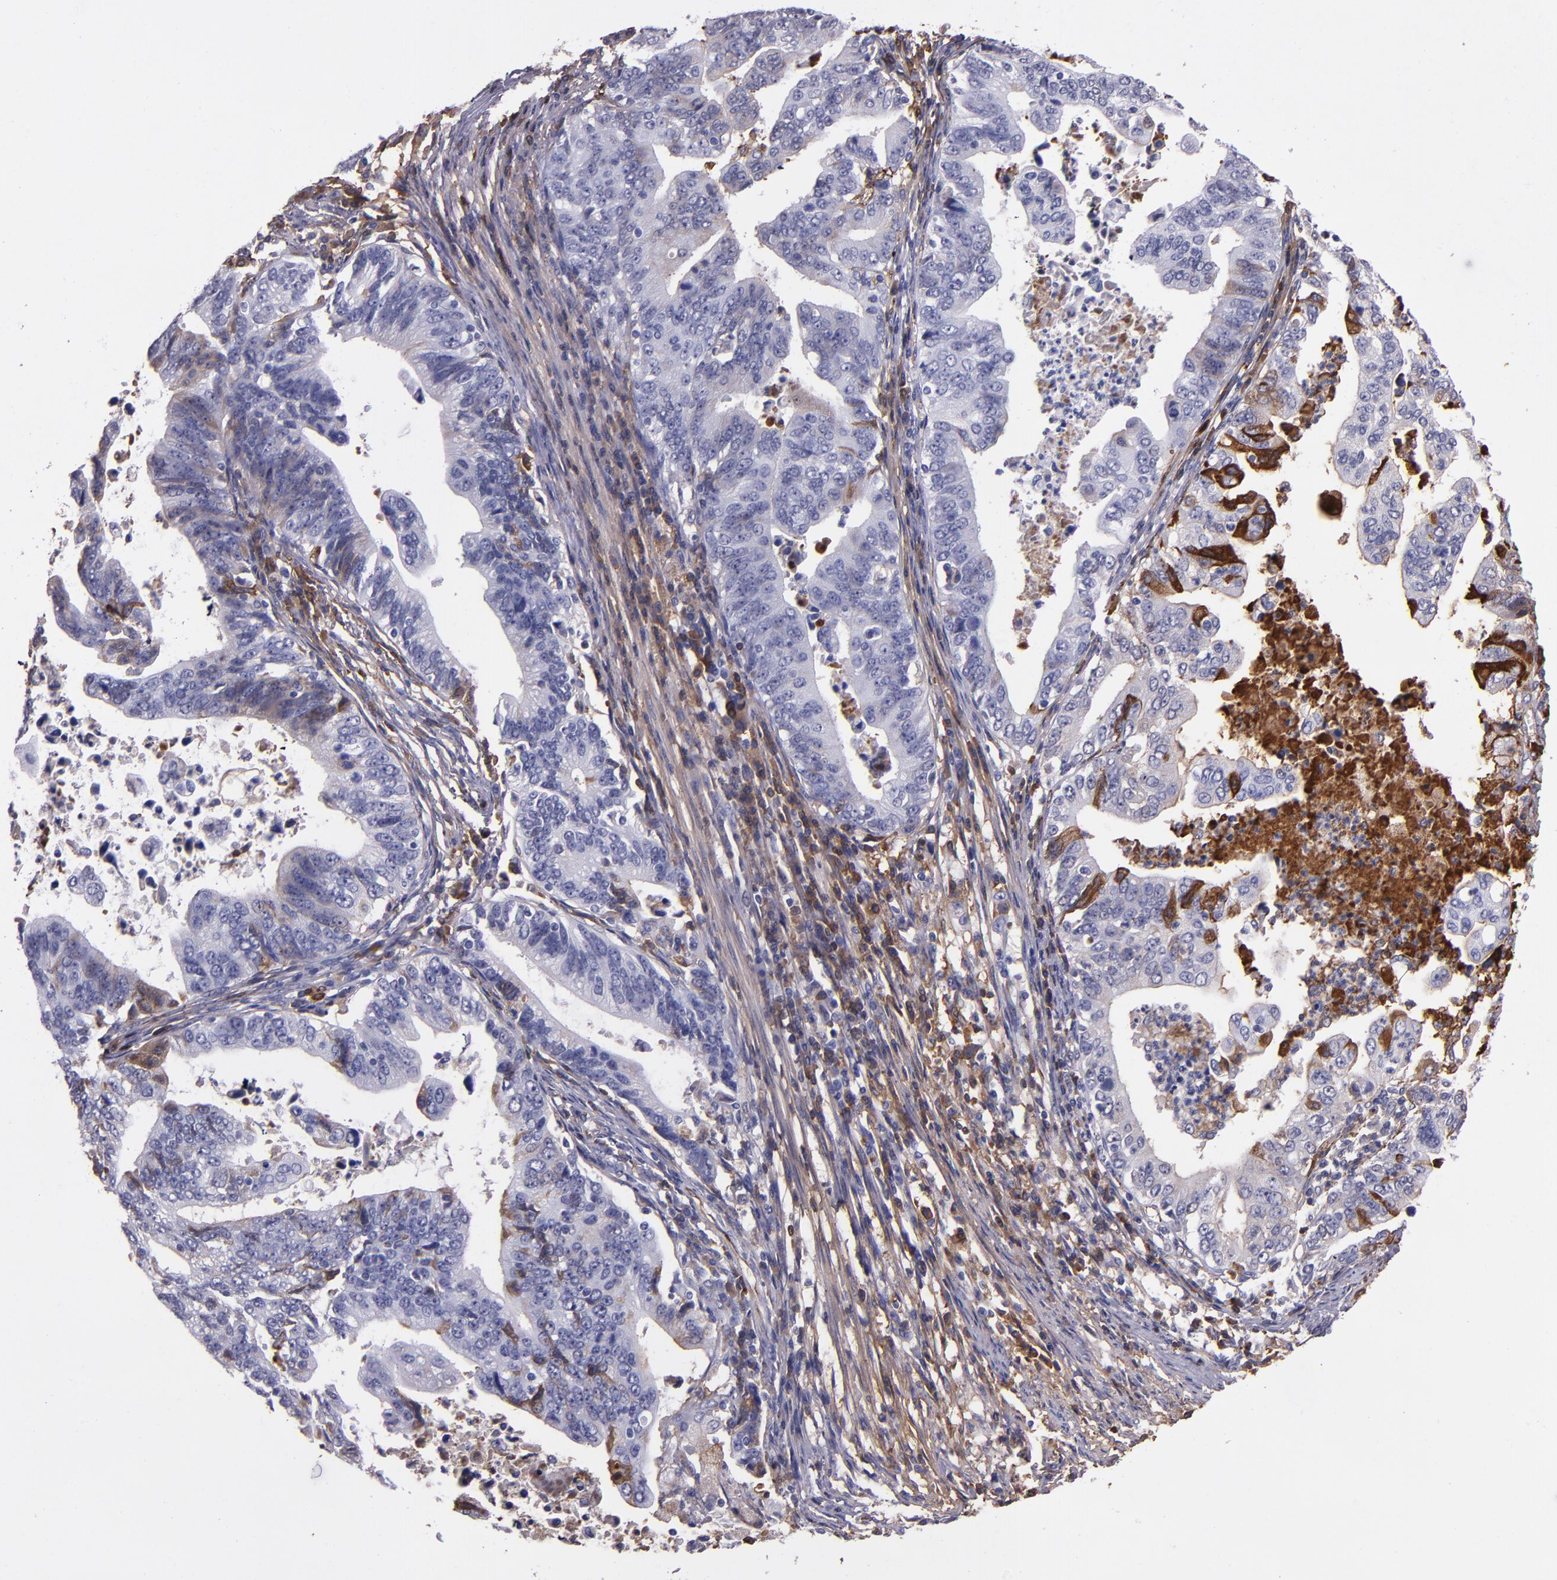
{"staining": {"intensity": "weak", "quantity": "<25%", "location": "cytoplasmic/membranous"}, "tissue": "stomach cancer", "cell_type": "Tumor cells", "image_type": "cancer", "snomed": [{"axis": "morphology", "description": "Adenocarcinoma, NOS"}, {"axis": "topography", "description": "Stomach, upper"}], "caption": "DAB immunohistochemical staining of stomach cancer (adenocarcinoma) demonstrates no significant expression in tumor cells.", "gene": "A2M", "patient": {"sex": "female", "age": 50}}